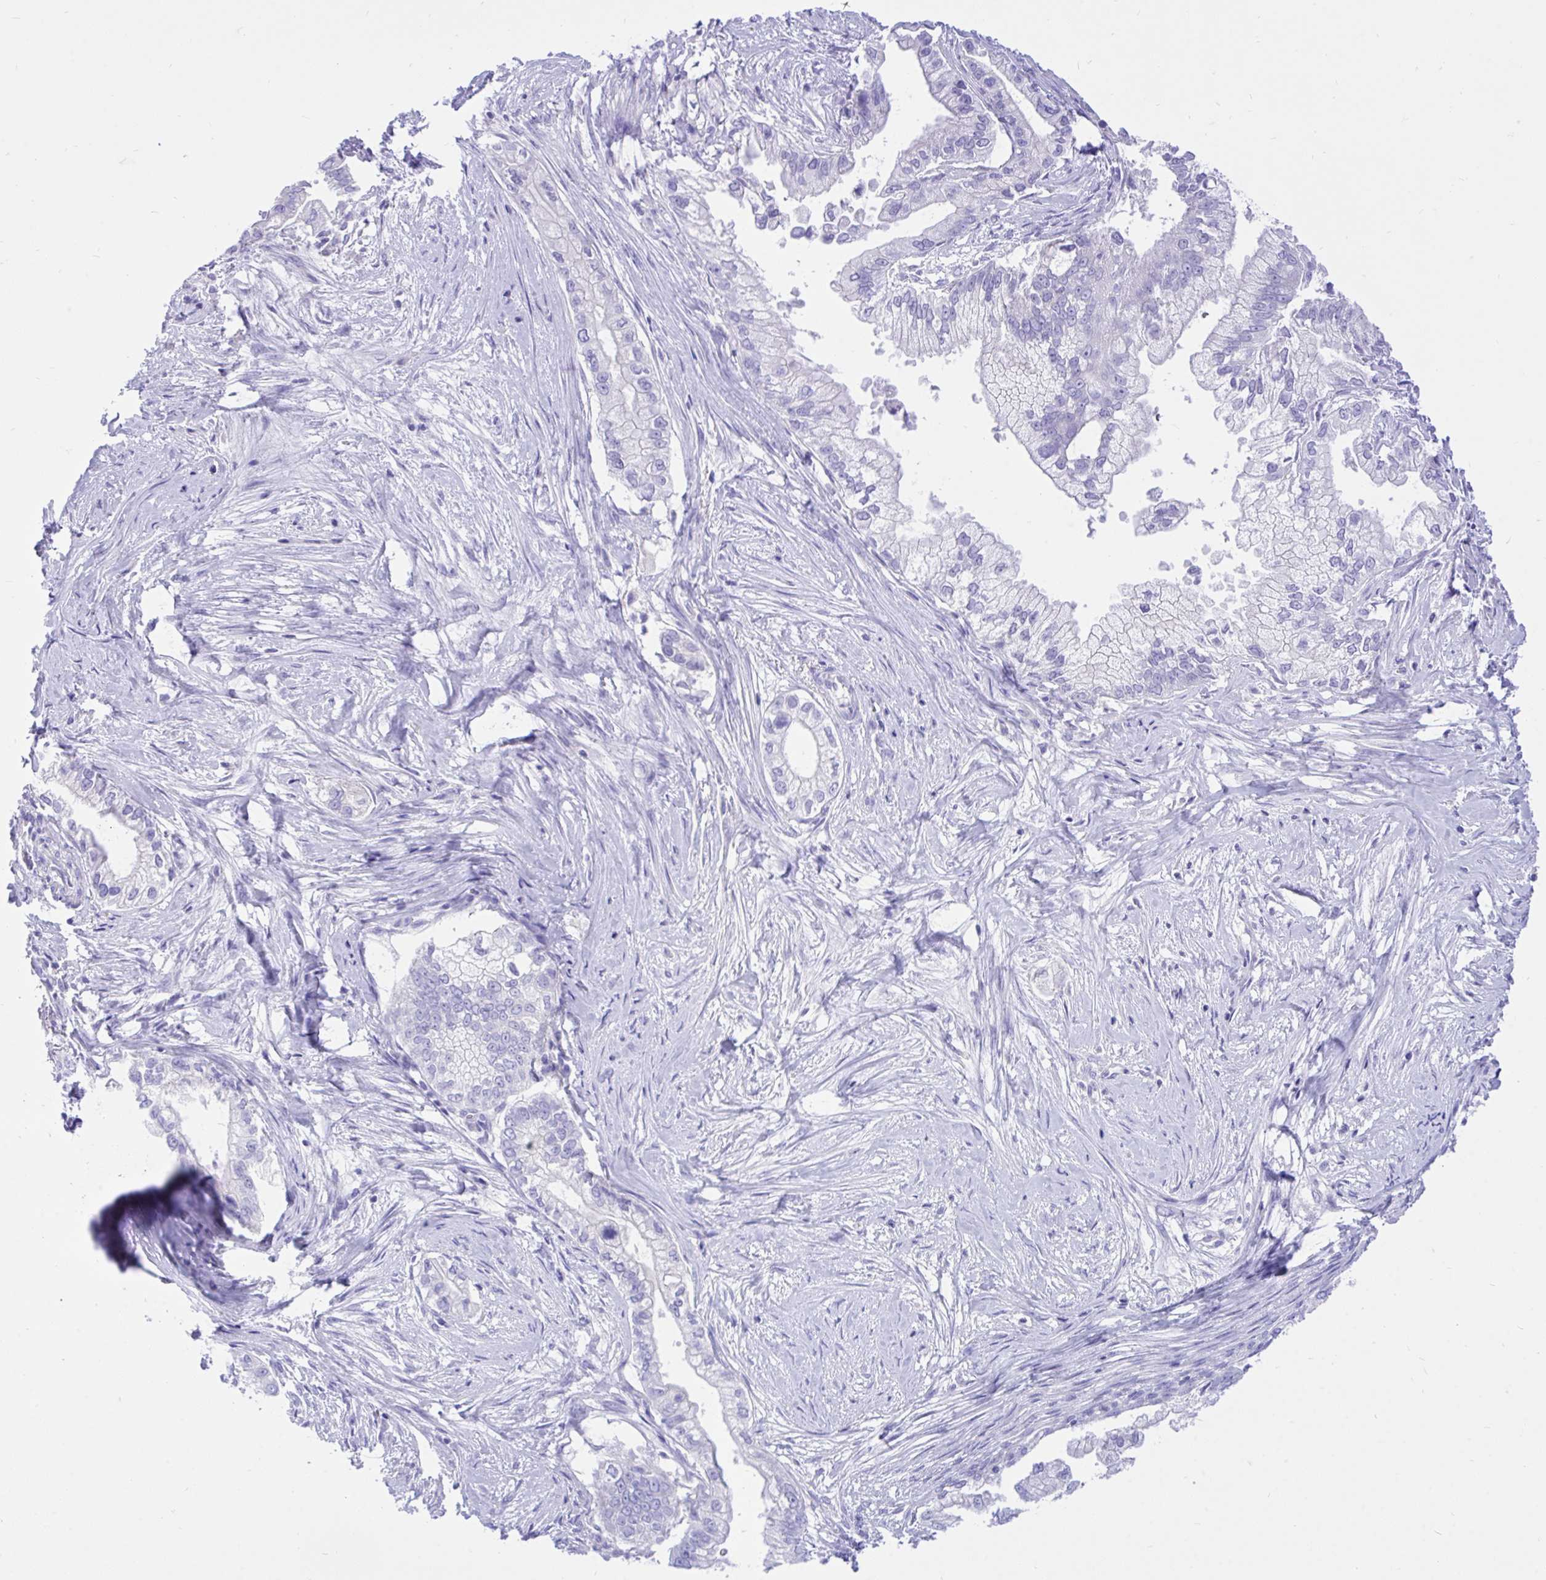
{"staining": {"intensity": "negative", "quantity": "none", "location": "none"}, "tissue": "pancreatic cancer", "cell_type": "Tumor cells", "image_type": "cancer", "snomed": [{"axis": "morphology", "description": "Adenocarcinoma, NOS"}, {"axis": "topography", "description": "Pancreas"}], "caption": "High magnification brightfield microscopy of pancreatic cancer (adenocarcinoma) stained with DAB (3,3'-diaminobenzidine) (brown) and counterstained with hematoxylin (blue): tumor cells show no significant staining.", "gene": "MON1A", "patient": {"sex": "male", "age": 70}}